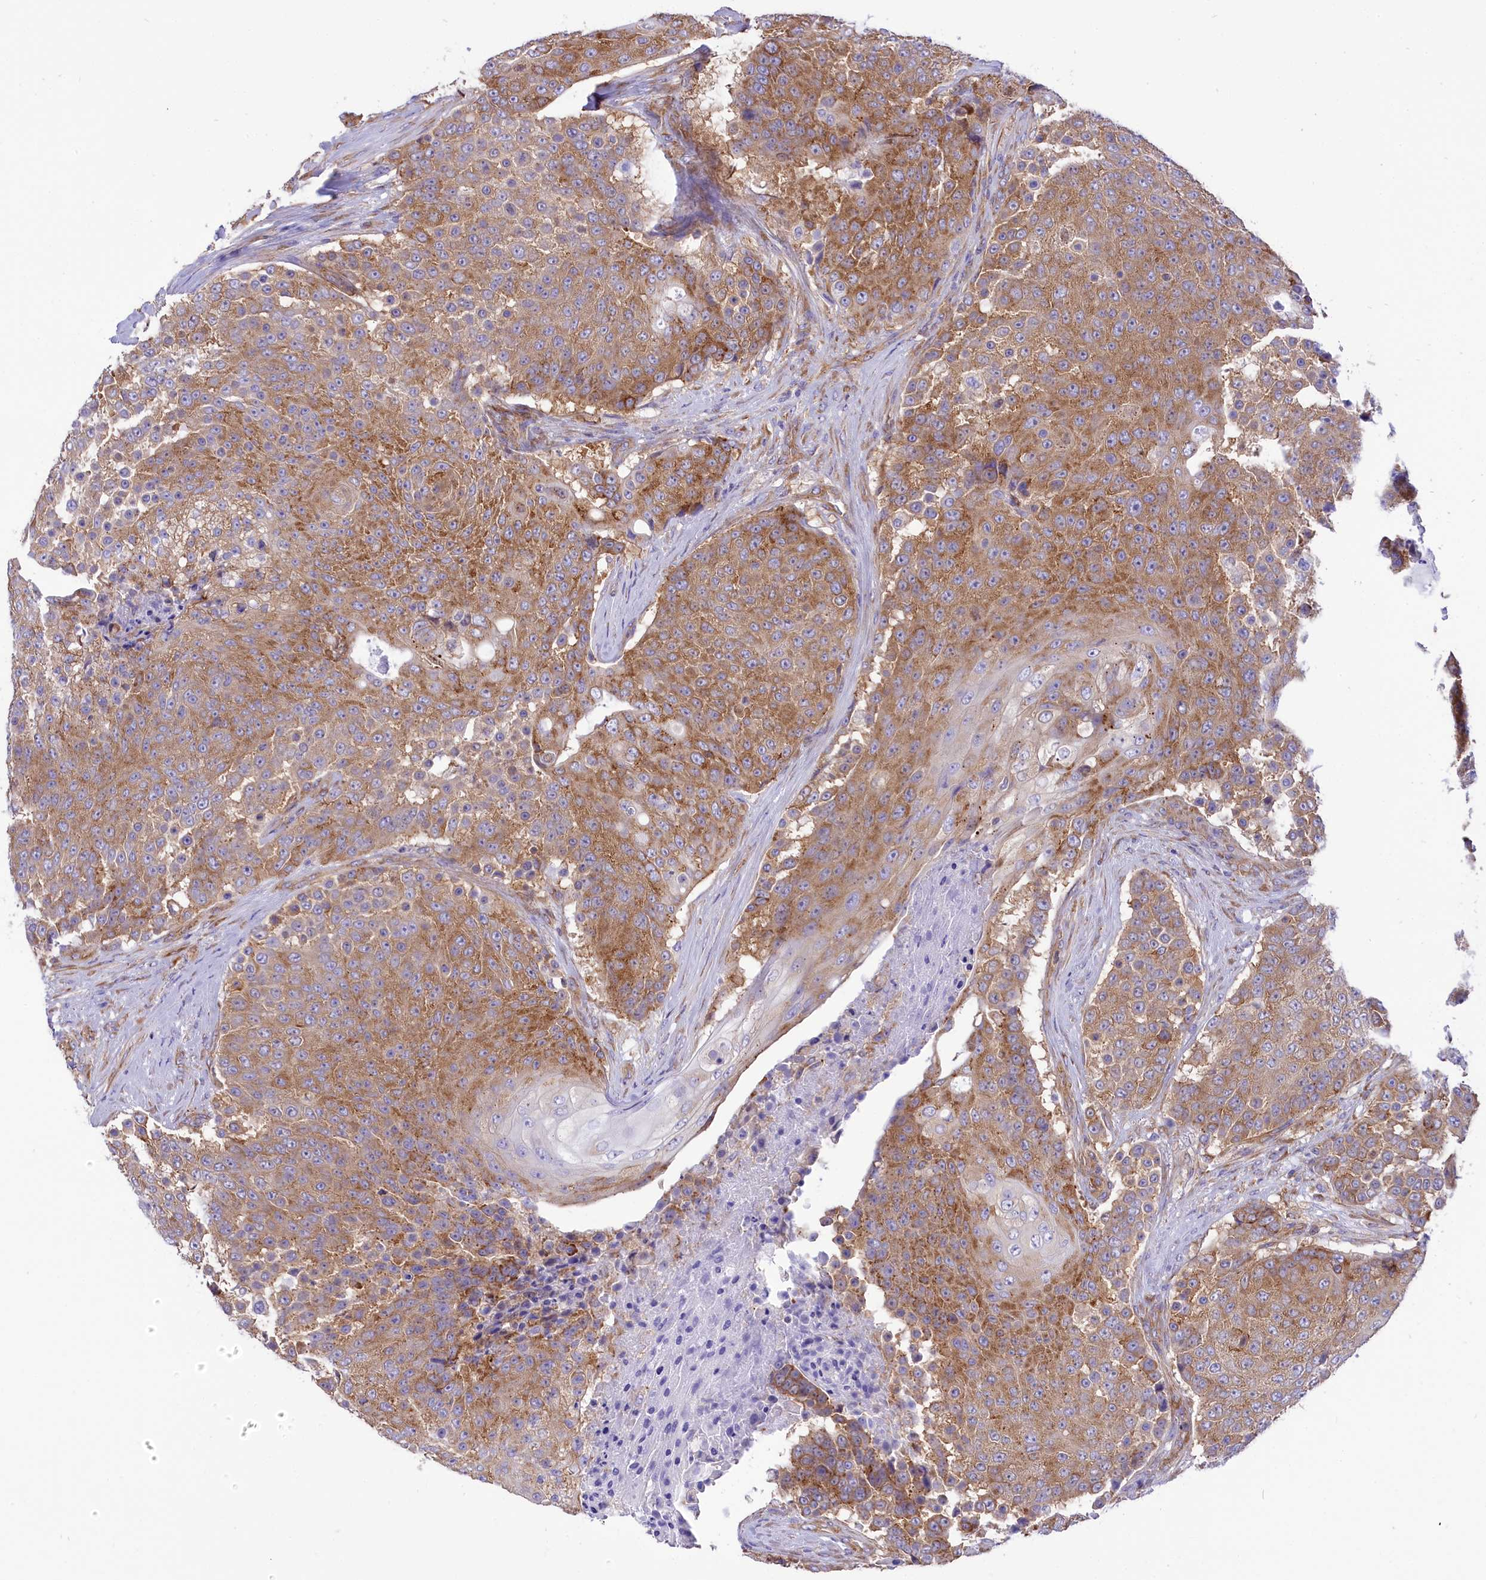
{"staining": {"intensity": "moderate", "quantity": ">75%", "location": "cytoplasmic/membranous"}, "tissue": "urothelial cancer", "cell_type": "Tumor cells", "image_type": "cancer", "snomed": [{"axis": "morphology", "description": "Urothelial carcinoma, High grade"}, {"axis": "topography", "description": "Urinary bladder"}], "caption": "Protein expression analysis of human urothelial carcinoma (high-grade) reveals moderate cytoplasmic/membranous expression in approximately >75% of tumor cells.", "gene": "SEPTIN9", "patient": {"sex": "female", "age": 63}}